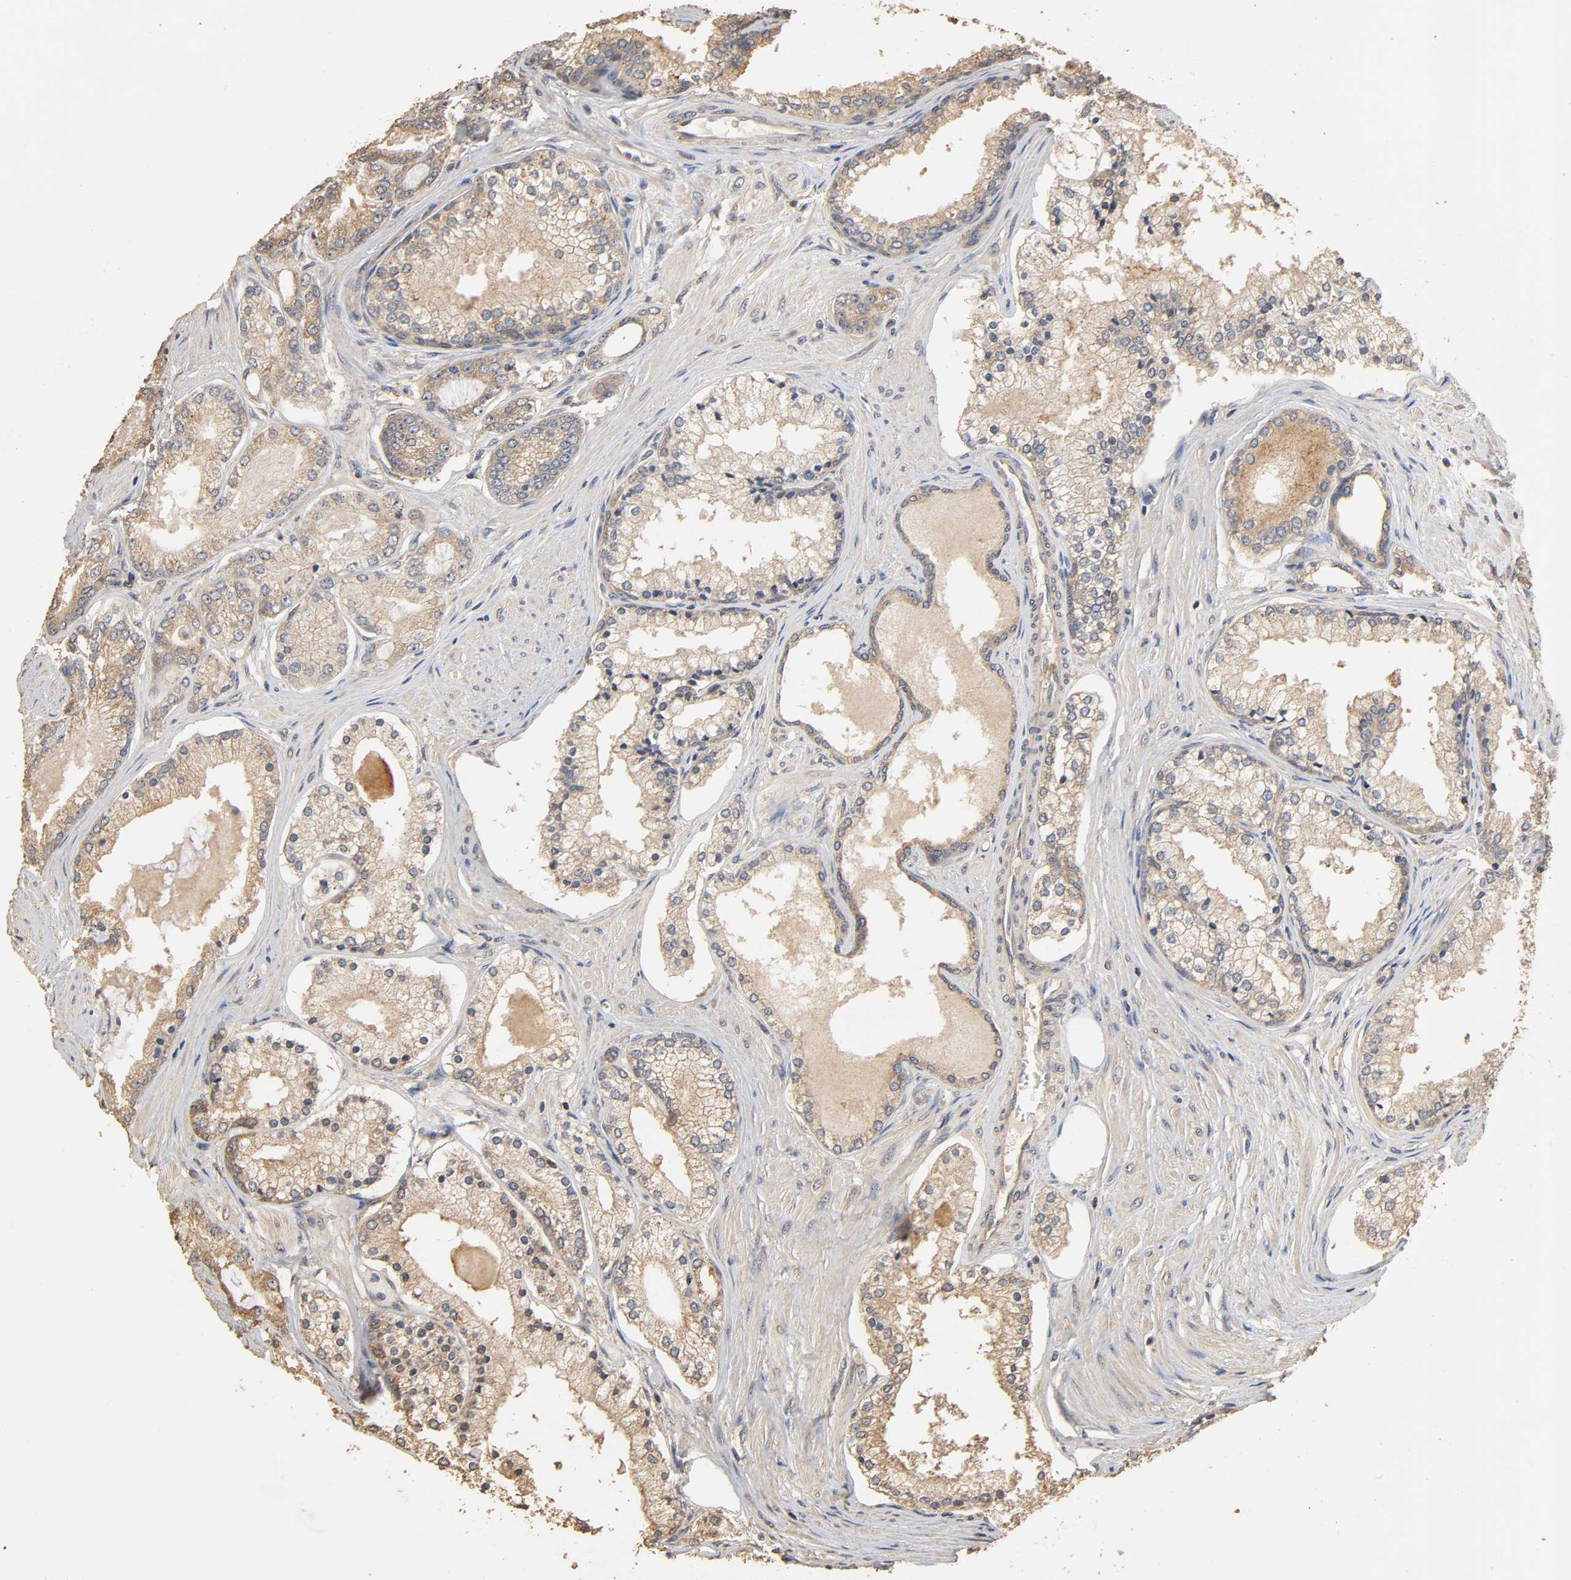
{"staining": {"intensity": "weak", "quantity": ">75%", "location": "cytoplasmic/membranous"}, "tissue": "prostate cancer", "cell_type": "Tumor cells", "image_type": "cancer", "snomed": [{"axis": "morphology", "description": "Adenocarcinoma, Low grade"}, {"axis": "topography", "description": "Prostate"}], "caption": "An image showing weak cytoplasmic/membranous staining in approximately >75% of tumor cells in prostate cancer (low-grade adenocarcinoma), as visualized by brown immunohistochemical staining.", "gene": "ARHGEF7", "patient": {"sex": "male", "age": 71}}